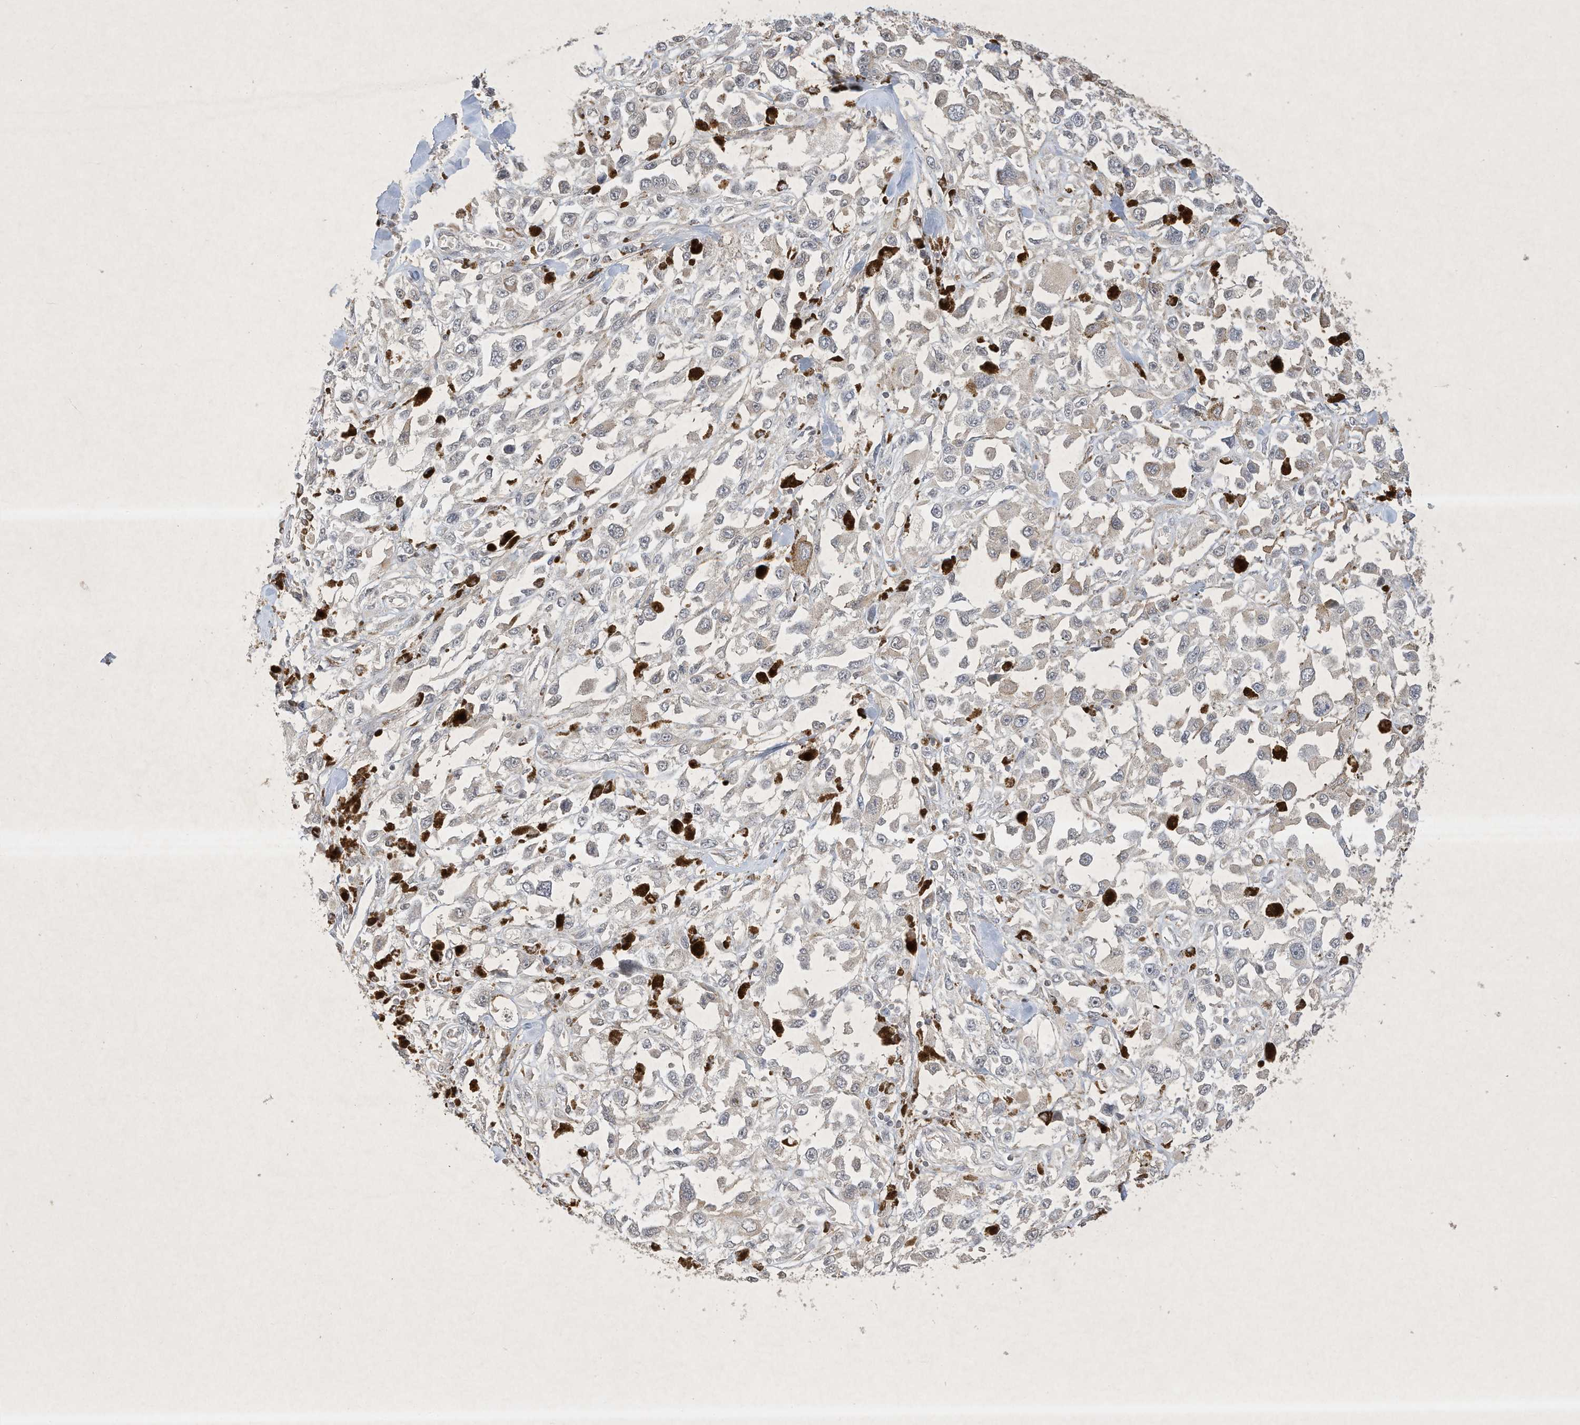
{"staining": {"intensity": "negative", "quantity": "none", "location": "none"}, "tissue": "melanoma", "cell_type": "Tumor cells", "image_type": "cancer", "snomed": [{"axis": "morphology", "description": "Malignant melanoma, Metastatic site"}, {"axis": "topography", "description": "Lymph node"}], "caption": "DAB immunohistochemical staining of malignant melanoma (metastatic site) reveals no significant positivity in tumor cells.", "gene": "BTRC", "patient": {"sex": "male", "age": 59}}